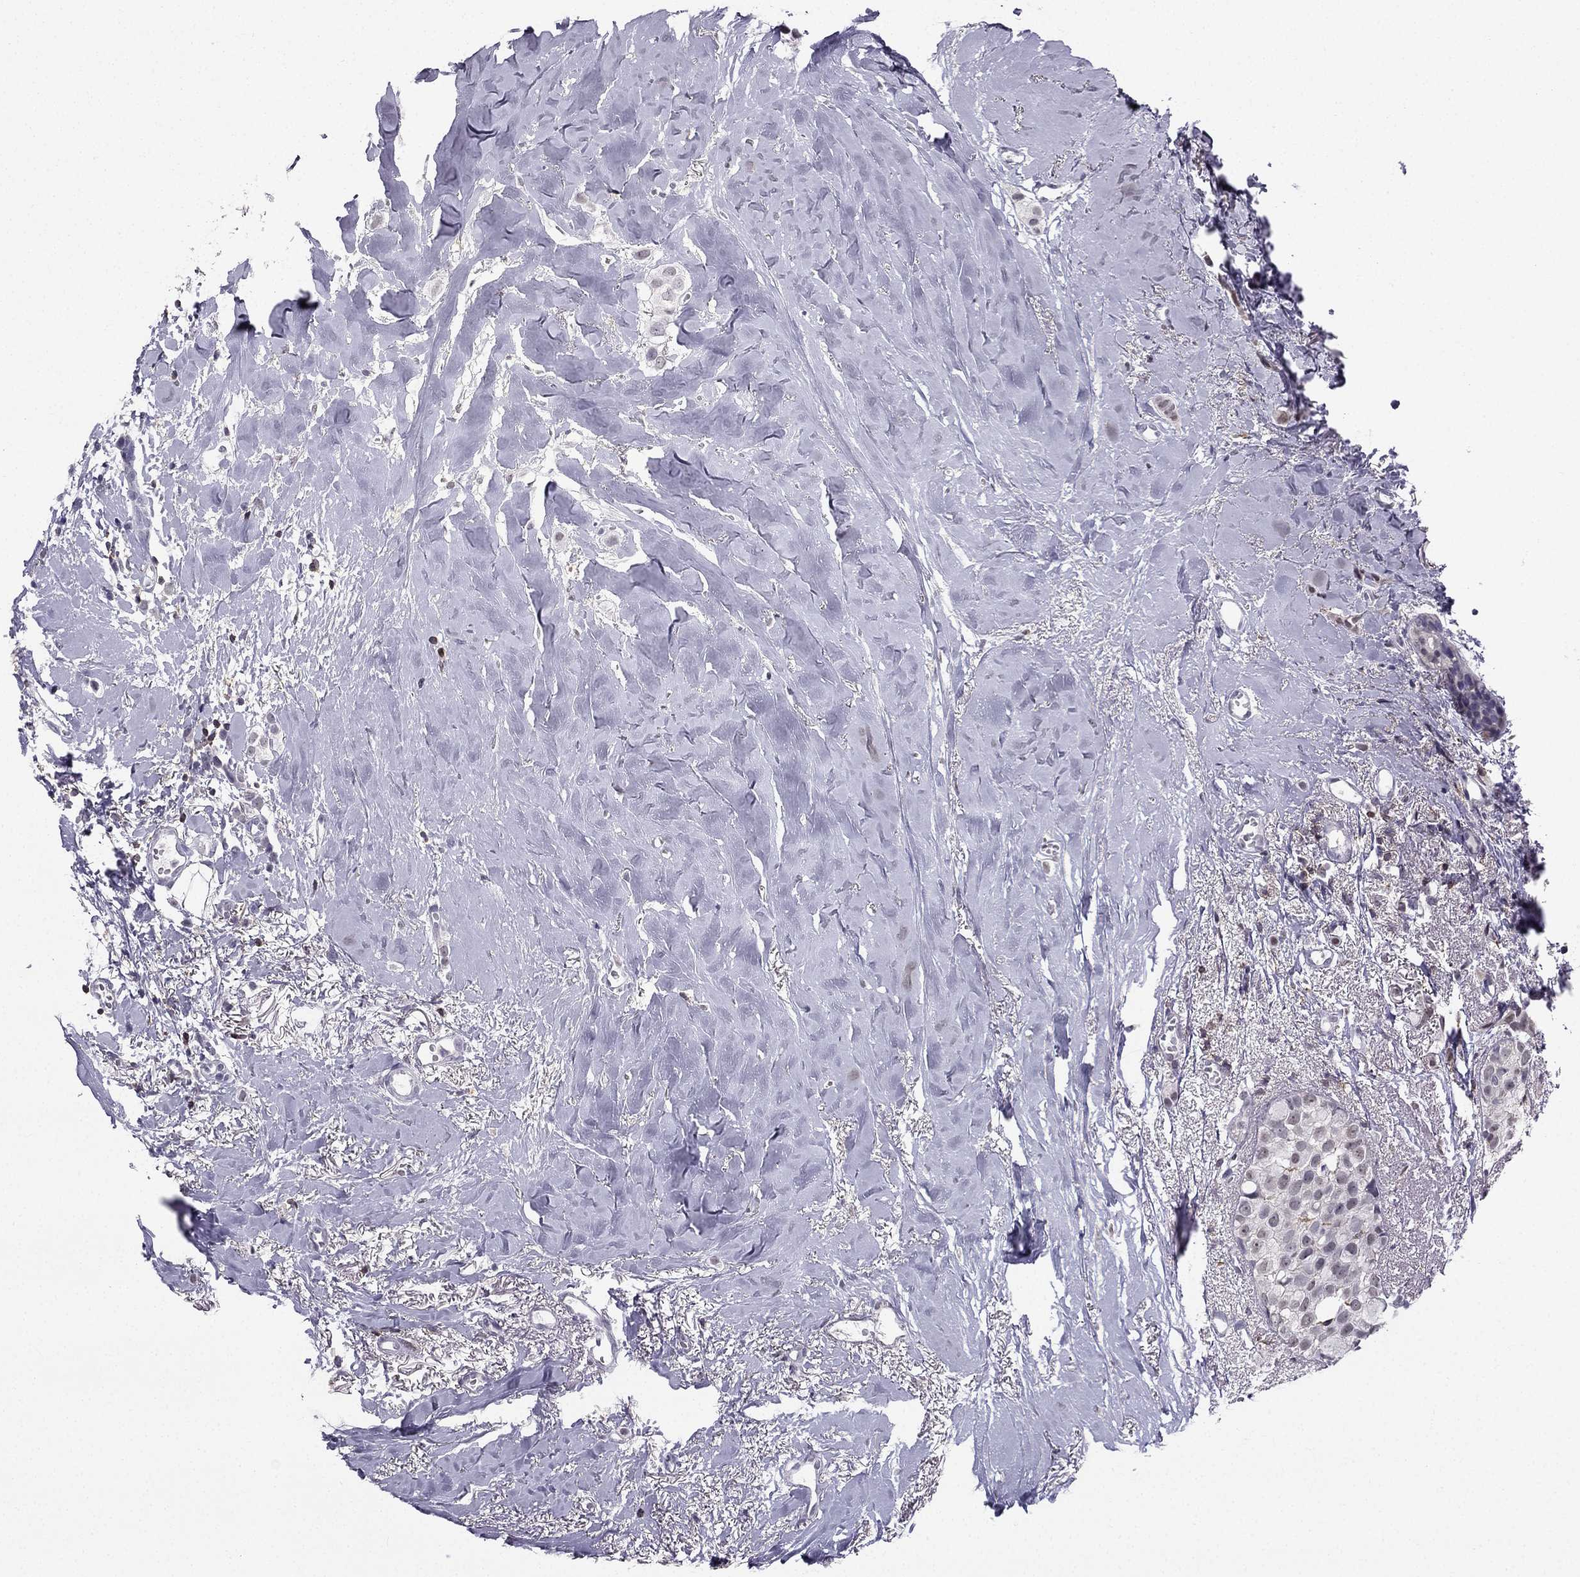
{"staining": {"intensity": "negative", "quantity": "none", "location": "none"}, "tissue": "breast cancer", "cell_type": "Tumor cells", "image_type": "cancer", "snomed": [{"axis": "morphology", "description": "Duct carcinoma"}, {"axis": "topography", "description": "Breast"}], "caption": "High power microscopy histopathology image of an immunohistochemistry (IHC) histopathology image of breast cancer, revealing no significant staining in tumor cells. (Stains: DAB IHC with hematoxylin counter stain, Microscopy: brightfield microscopy at high magnification).", "gene": "CCK", "patient": {"sex": "female", "age": 85}}